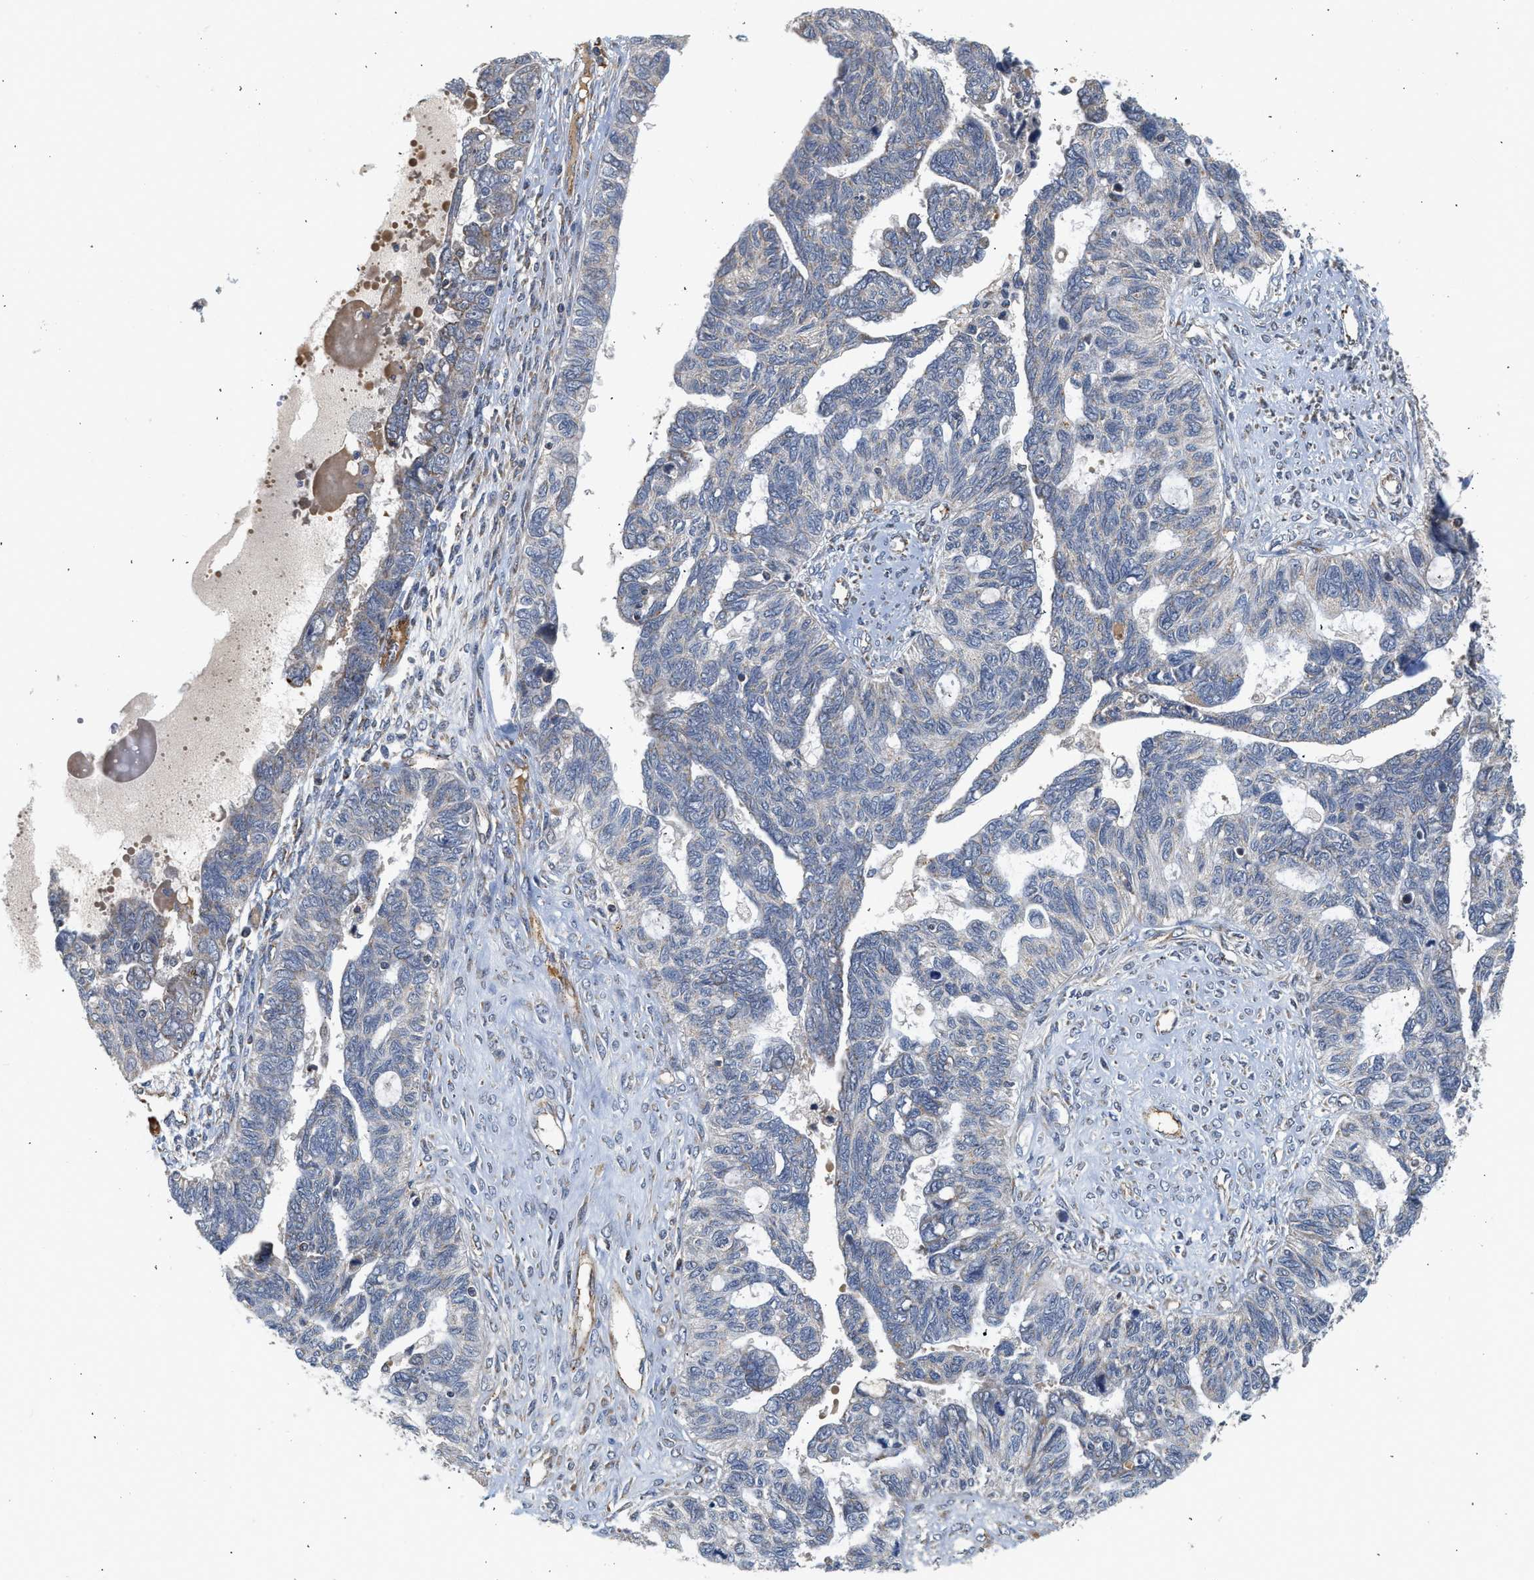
{"staining": {"intensity": "negative", "quantity": "none", "location": "none"}, "tissue": "ovarian cancer", "cell_type": "Tumor cells", "image_type": "cancer", "snomed": [{"axis": "morphology", "description": "Cystadenocarcinoma, serous, NOS"}, {"axis": "topography", "description": "Ovary"}], "caption": "The immunohistochemistry photomicrograph has no significant staining in tumor cells of ovarian cancer (serous cystadenocarcinoma) tissue.", "gene": "PIM1", "patient": {"sex": "female", "age": 79}}